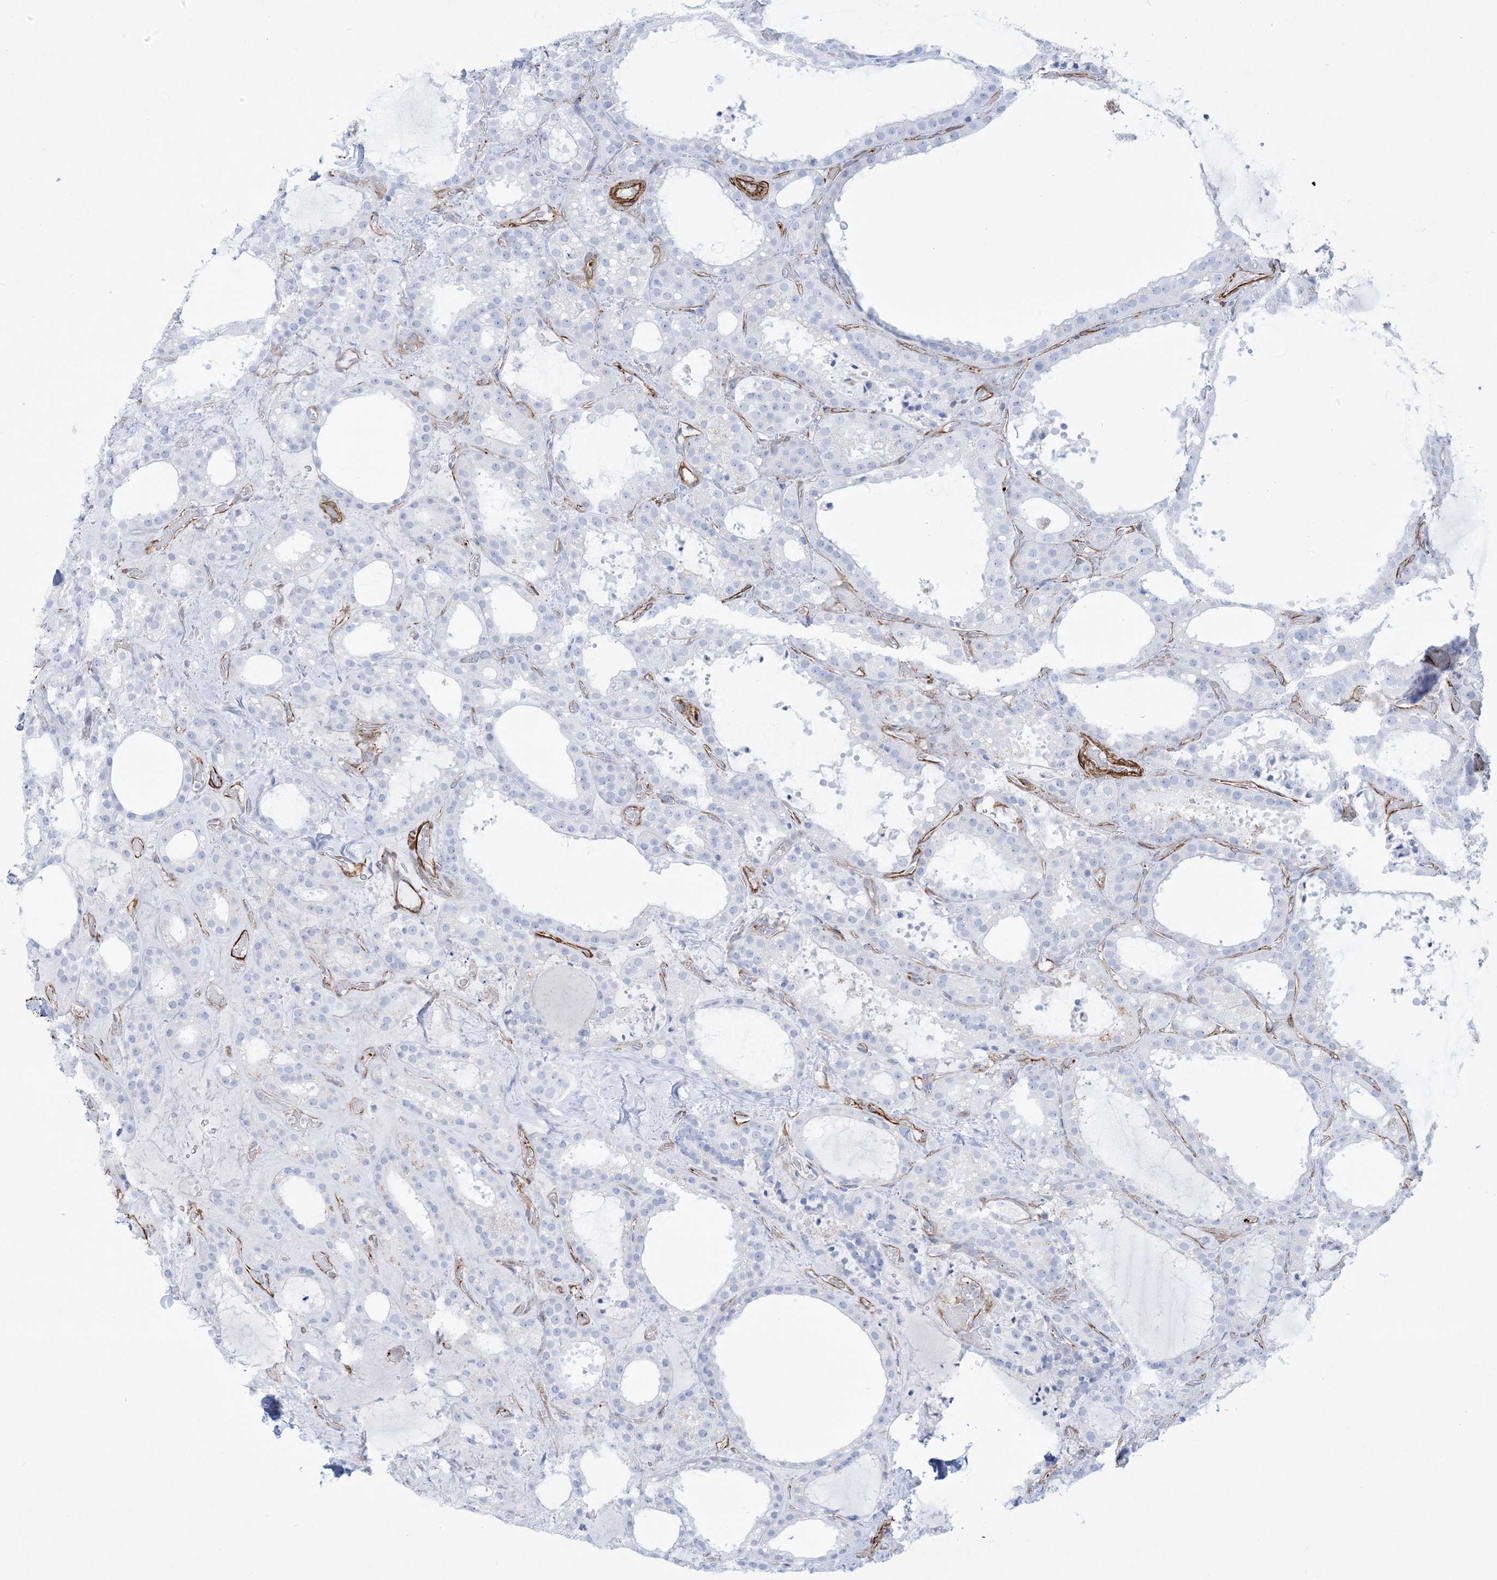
{"staining": {"intensity": "negative", "quantity": "none", "location": "none"}, "tissue": "thyroid cancer", "cell_type": "Tumor cells", "image_type": "cancer", "snomed": [{"axis": "morphology", "description": "Papillary adenocarcinoma, NOS"}, {"axis": "topography", "description": "Thyroid gland"}], "caption": "Human thyroid papillary adenocarcinoma stained for a protein using immunohistochemistry reveals no staining in tumor cells.", "gene": "B3GNT7", "patient": {"sex": "male", "age": 77}}